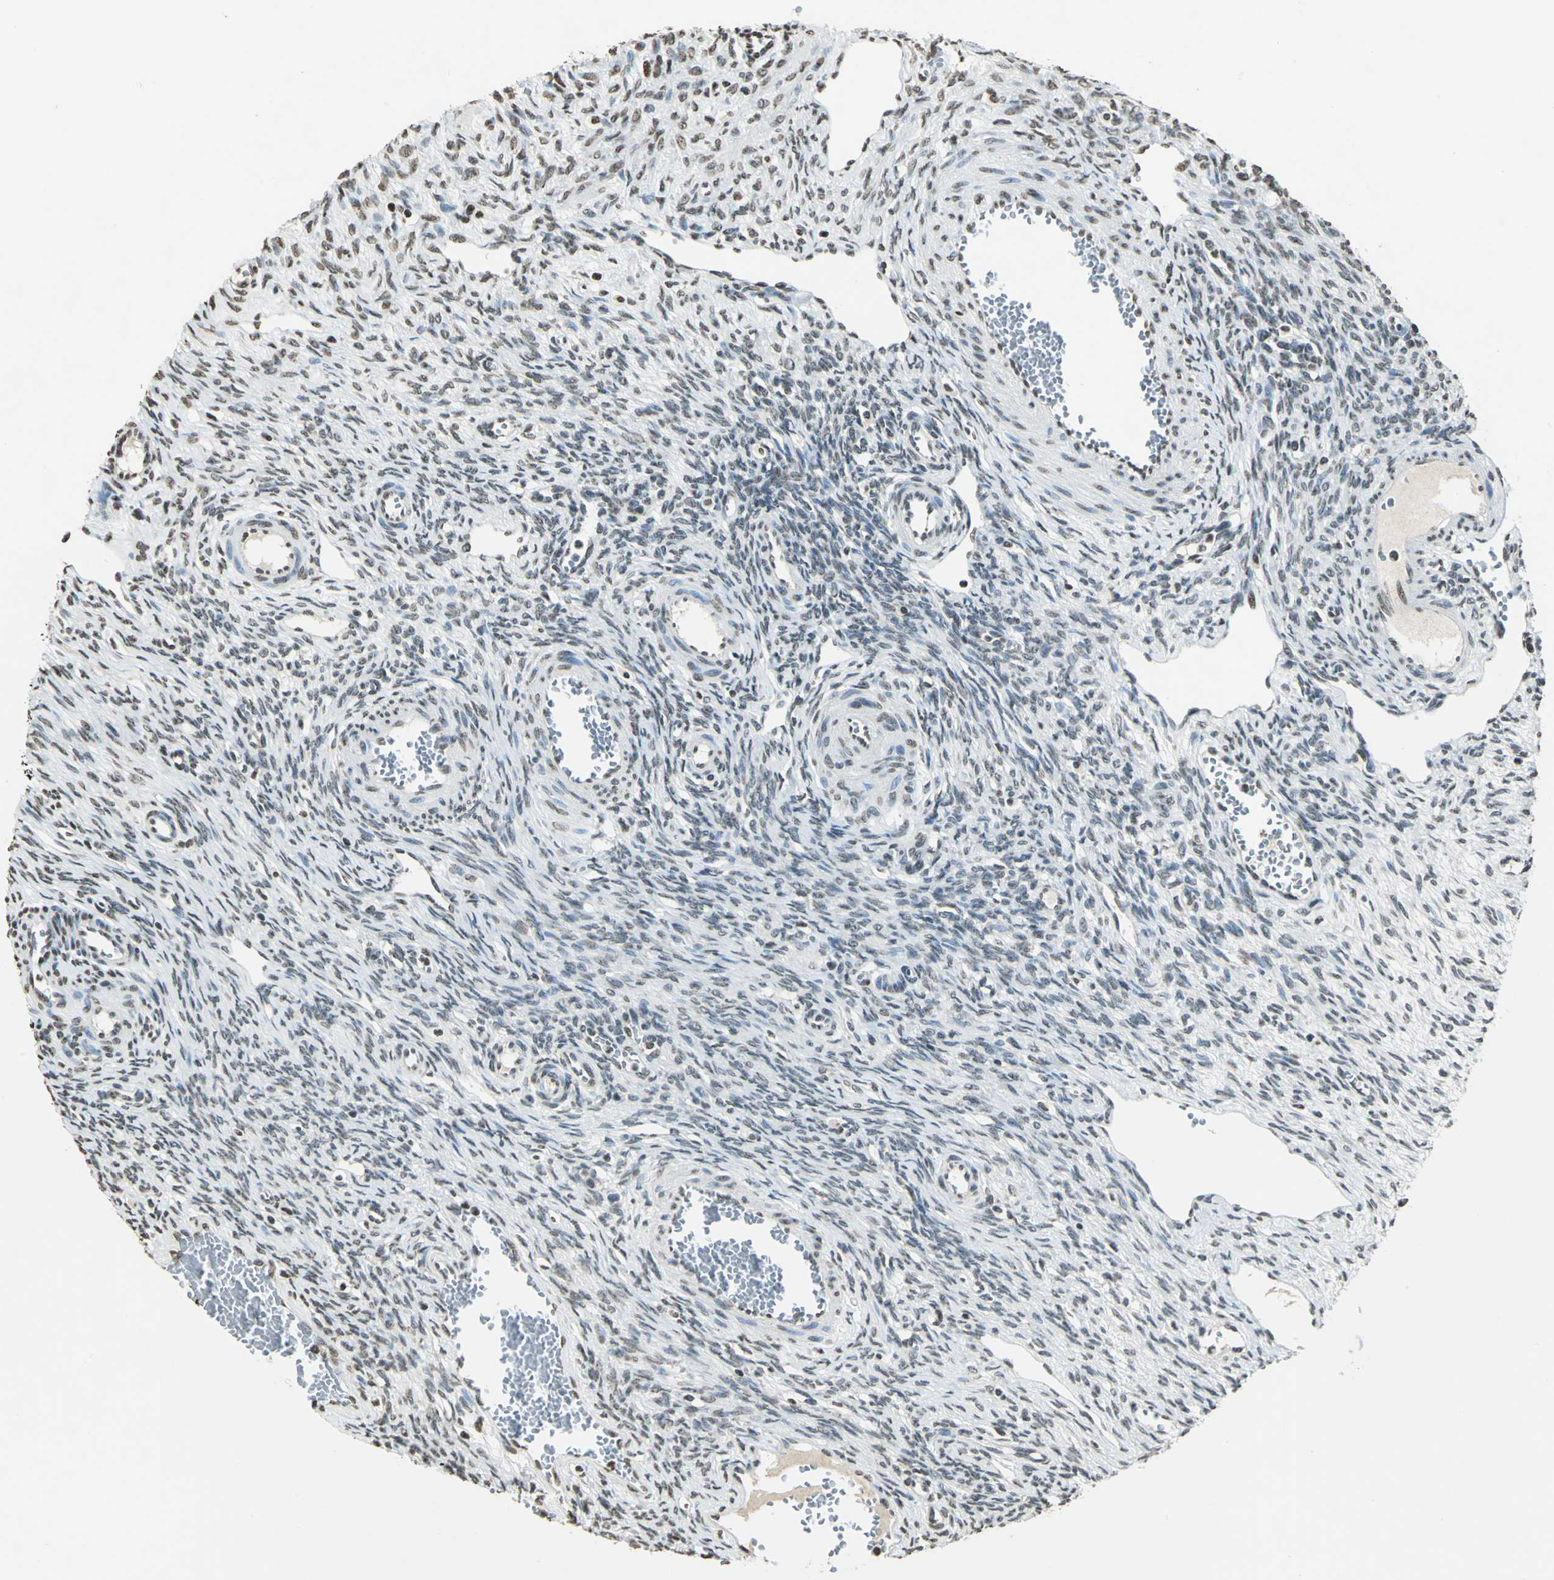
{"staining": {"intensity": "moderate", "quantity": ">75%", "location": "nuclear"}, "tissue": "ovary", "cell_type": "Ovarian stroma cells", "image_type": "normal", "snomed": [{"axis": "morphology", "description": "Normal tissue, NOS"}, {"axis": "topography", "description": "Ovary"}], "caption": "Immunohistochemistry (DAB) staining of unremarkable ovary reveals moderate nuclear protein staining in approximately >75% of ovarian stroma cells.", "gene": "MCM4", "patient": {"sex": "female", "age": 33}}